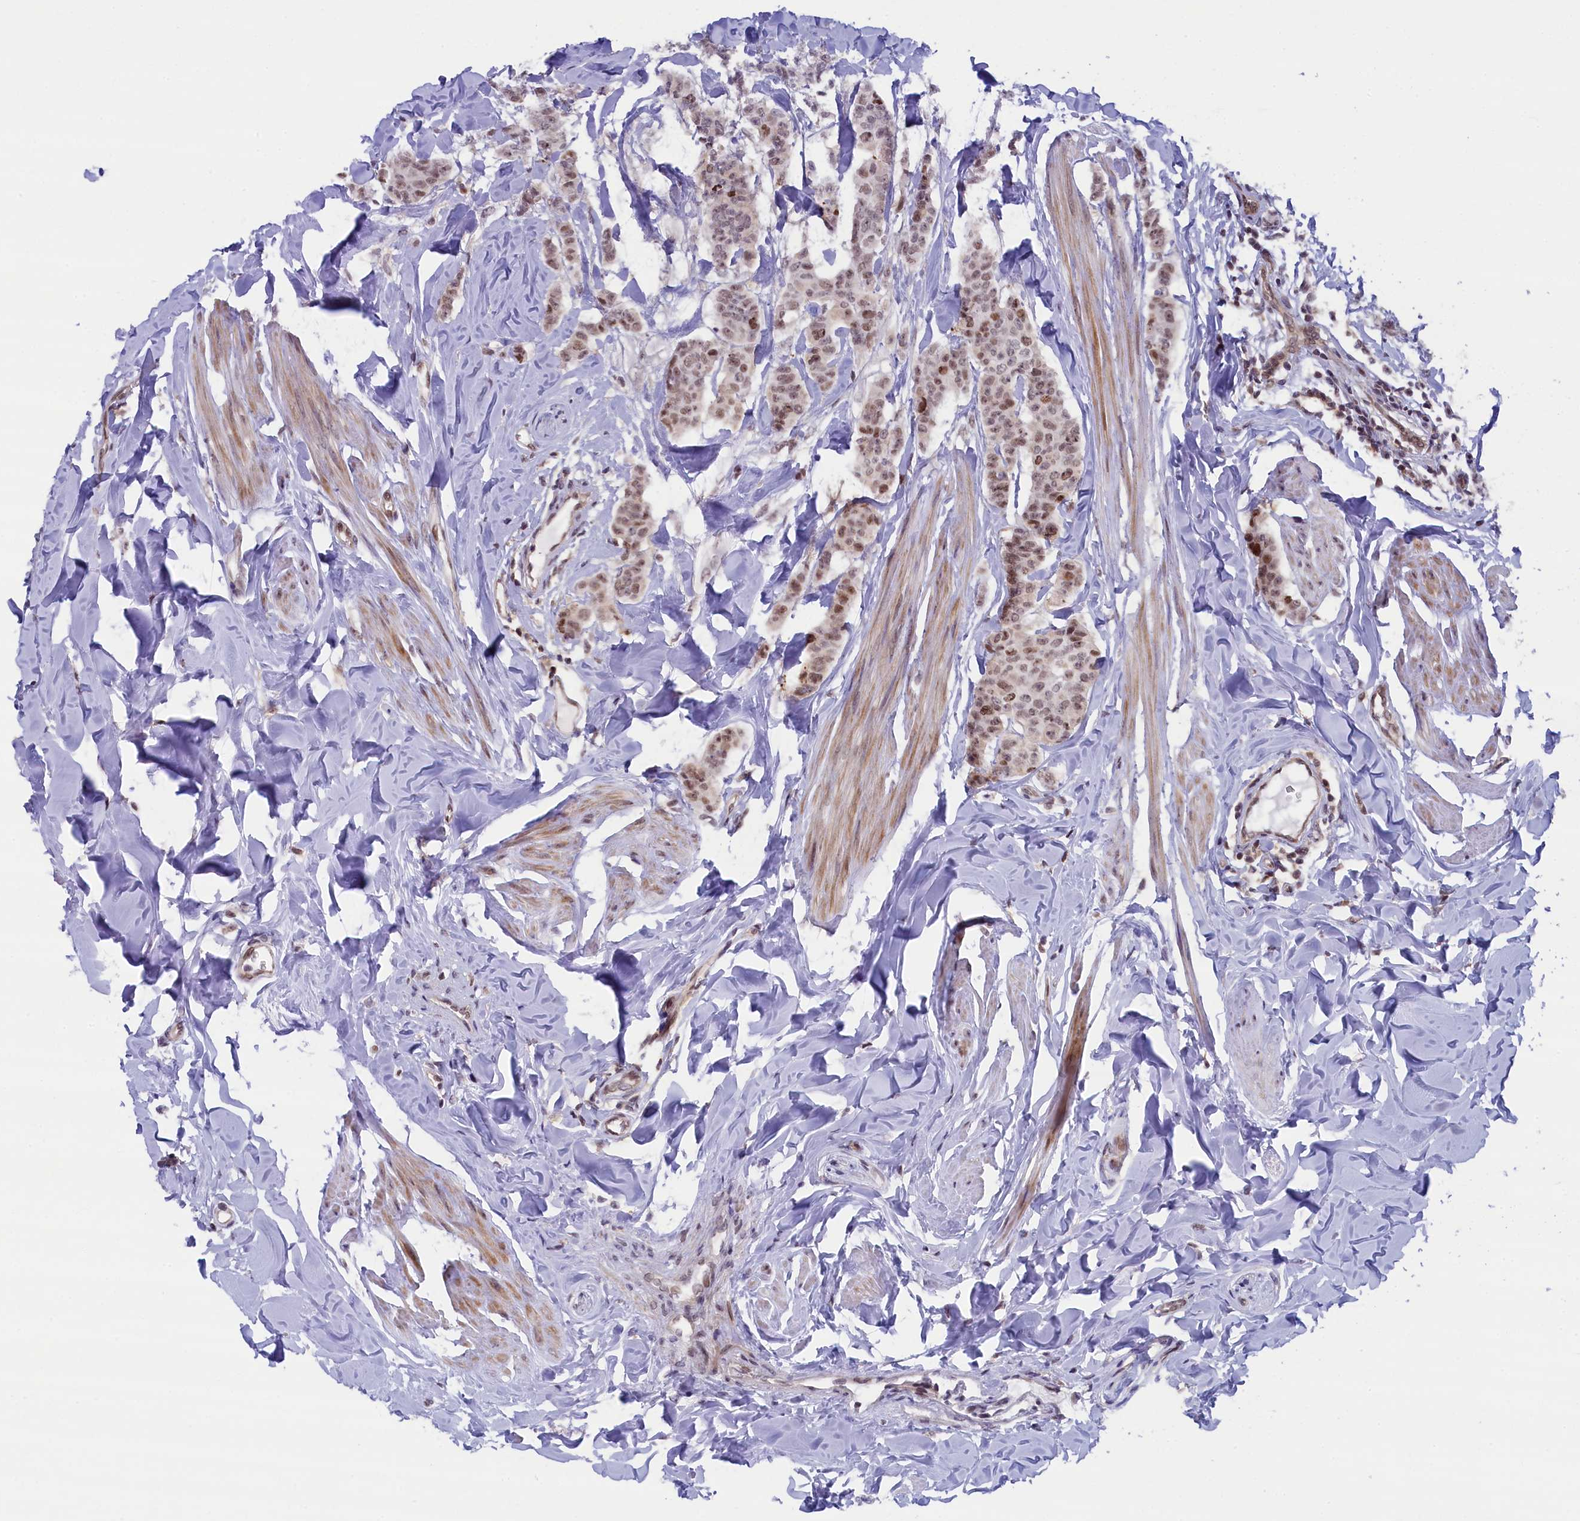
{"staining": {"intensity": "moderate", "quantity": ">75%", "location": "nuclear"}, "tissue": "breast cancer", "cell_type": "Tumor cells", "image_type": "cancer", "snomed": [{"axis": "morphology", "description": "Duct carcinoma"}, {"axis": "topography", "description": "Breast"}], "caption": "This histopathology image displays breast cancer stained with immunohistochemistry (IHC) to label a protein in brown. The nuclear of tumor cells show moderate positivity for the protein. Nuclei are counter-stained blue.", "gene": "FCHO1", "patient": {"sex": "female", "age": 40}}